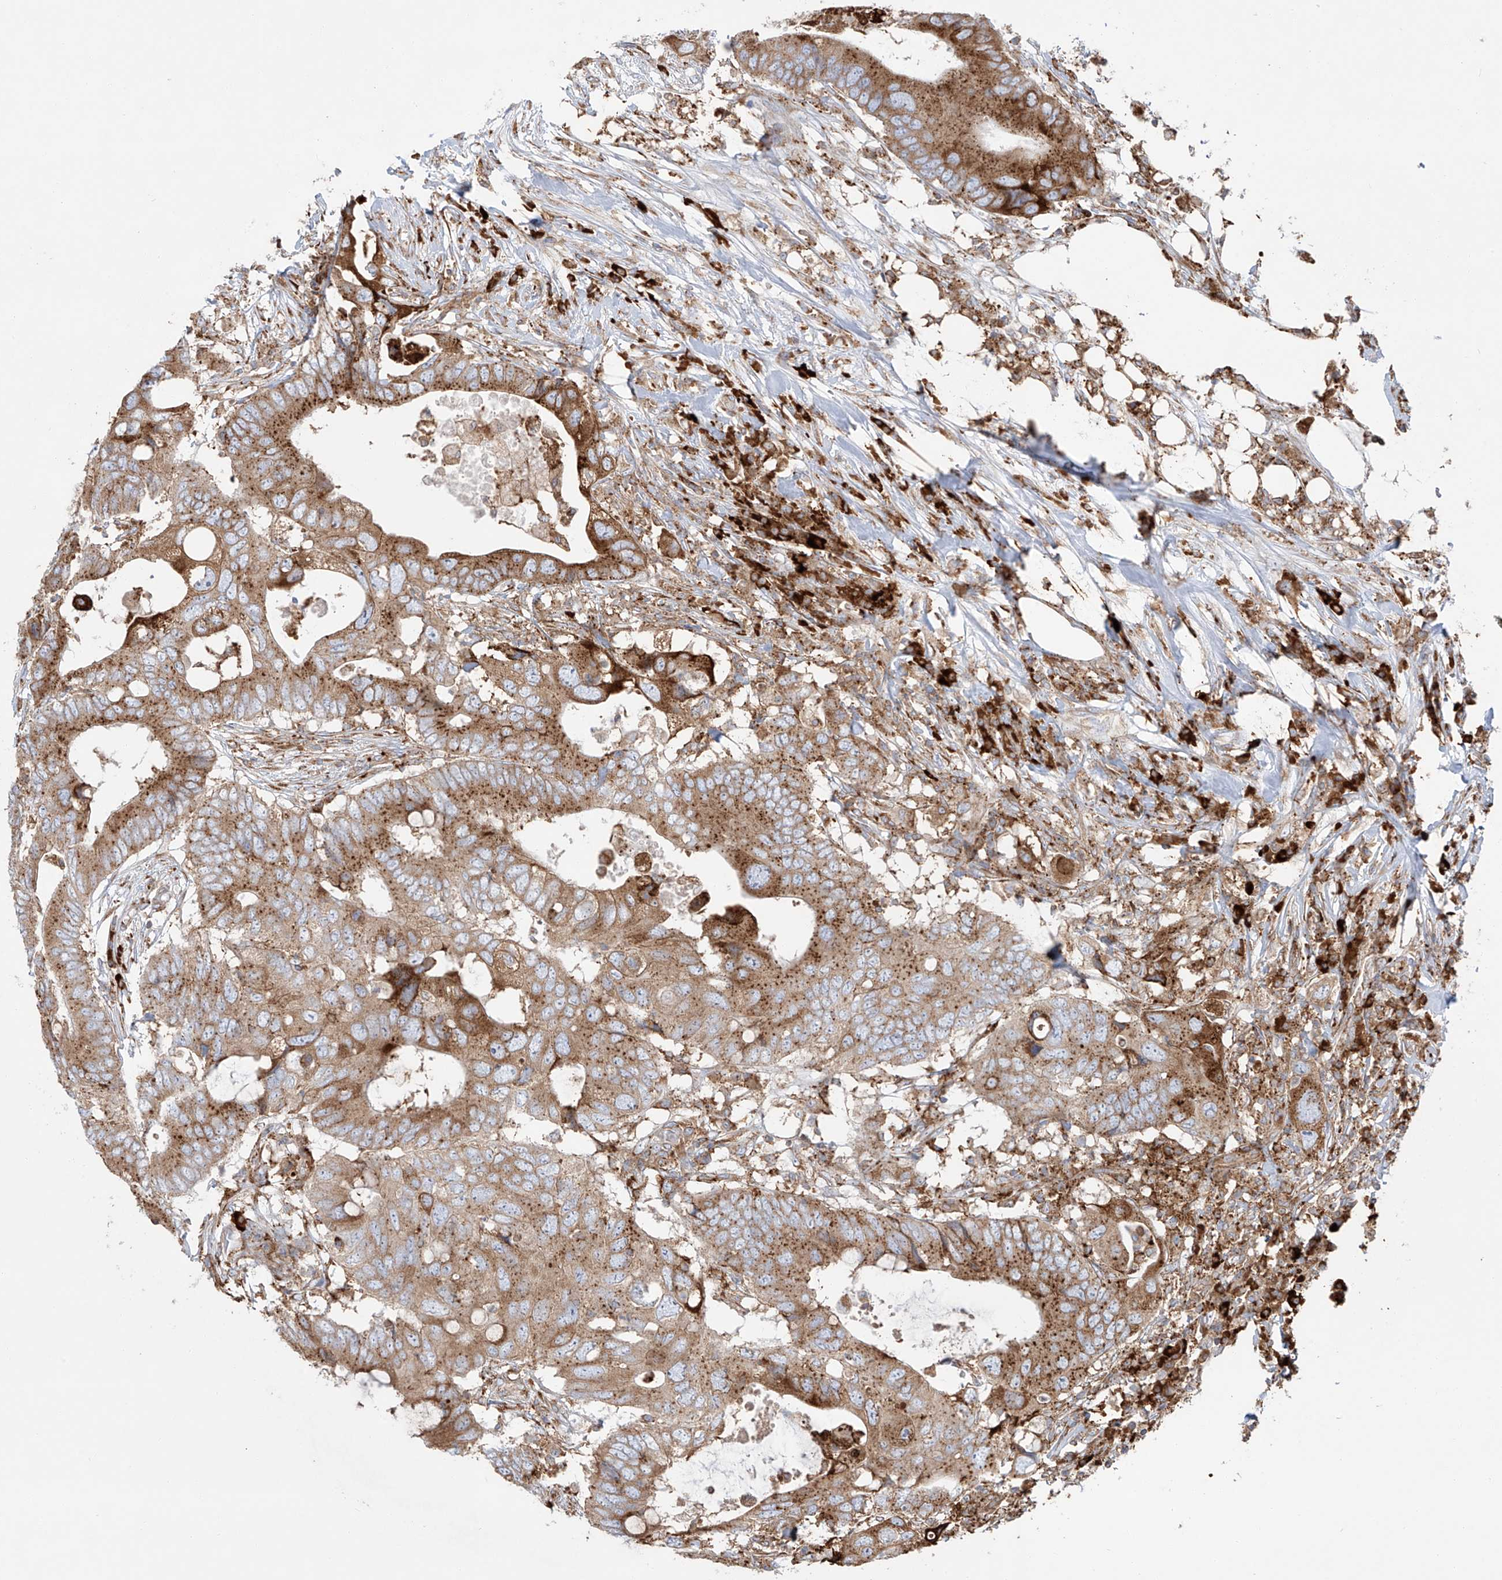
{"staining": {"intensity": "moderate", "quantity": ">75%", "location": "cytoplasmic/membranous"}, "tissue": "colorectal cancer", "cell_type": "Tumor cells", "image_type": "cancer", "snomed": [{"axis": "morphology", "description": "Adenocarcinoma, NOS"}, {"axis": "topography", "description": "Colon"}], "caption": "Colorectal adenocarcinoma tissue demonstrates moderate cytoplasmic/membranous expression in approximately >75% of tumor cells", "gene": "MX1", "patient": {"sex": "male", "age": 71}}